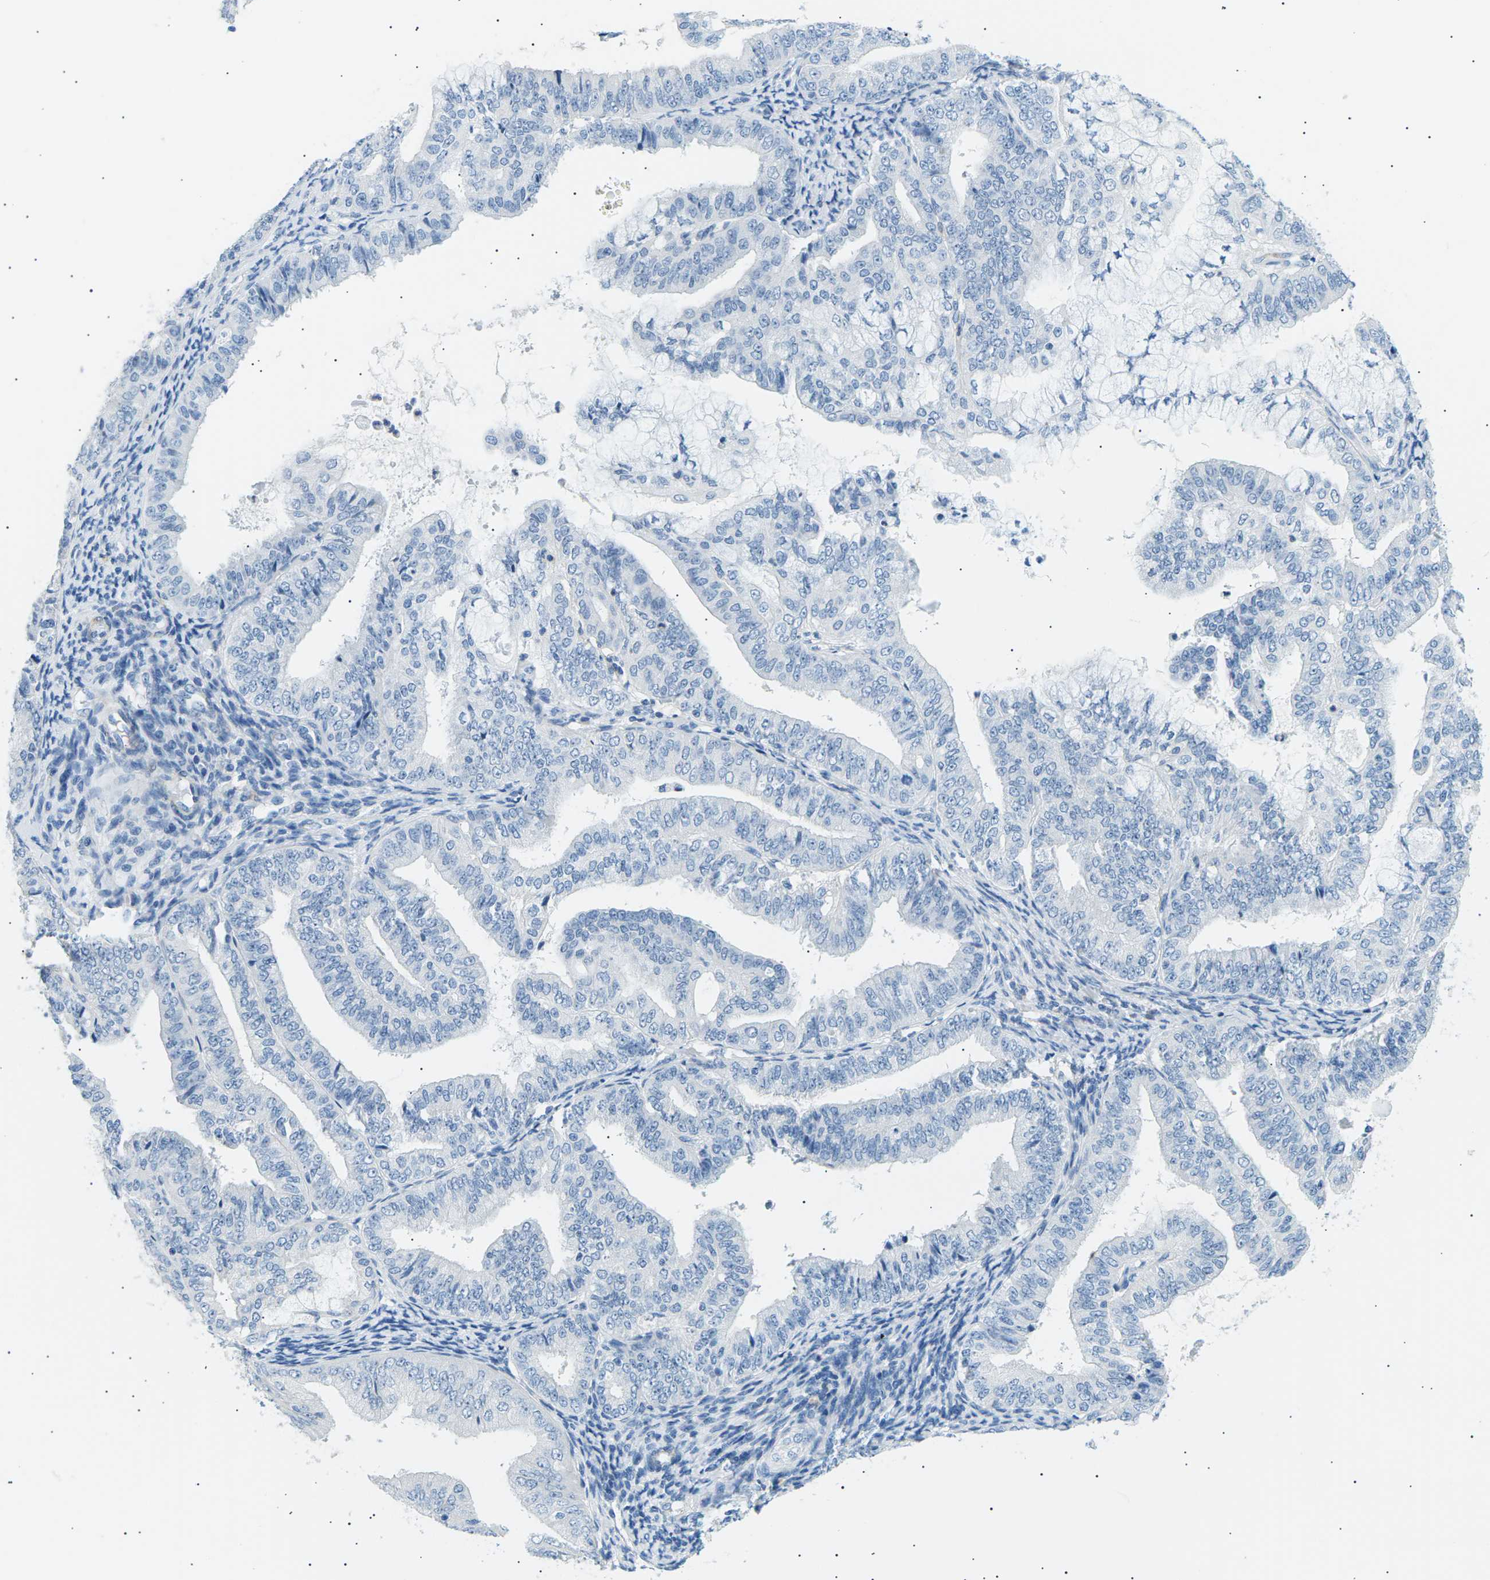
{"staining": {"intensity": "negative", "quantity": "none", "location": "none"}, "tissue": "endometrial cancer", "cell_type": "Tumor cells", "image_type": "cancer", "snomed": [{"axis": "morphology", "description": "Adenocarcinoma, NOS"}, {"axis": "topography", "description": "Endometrium"}], "caption": "There is no significant positivity in tumor cells of adenocarcinoma (endometrial). The staining was performed using DAB to visualize the protein expression in brown, while the nuclei were stained in blue with hematoxylin (Magnification: 20x).", "gene": "SEPTIN5", "patient": {"sex": "female", "age": 63}}